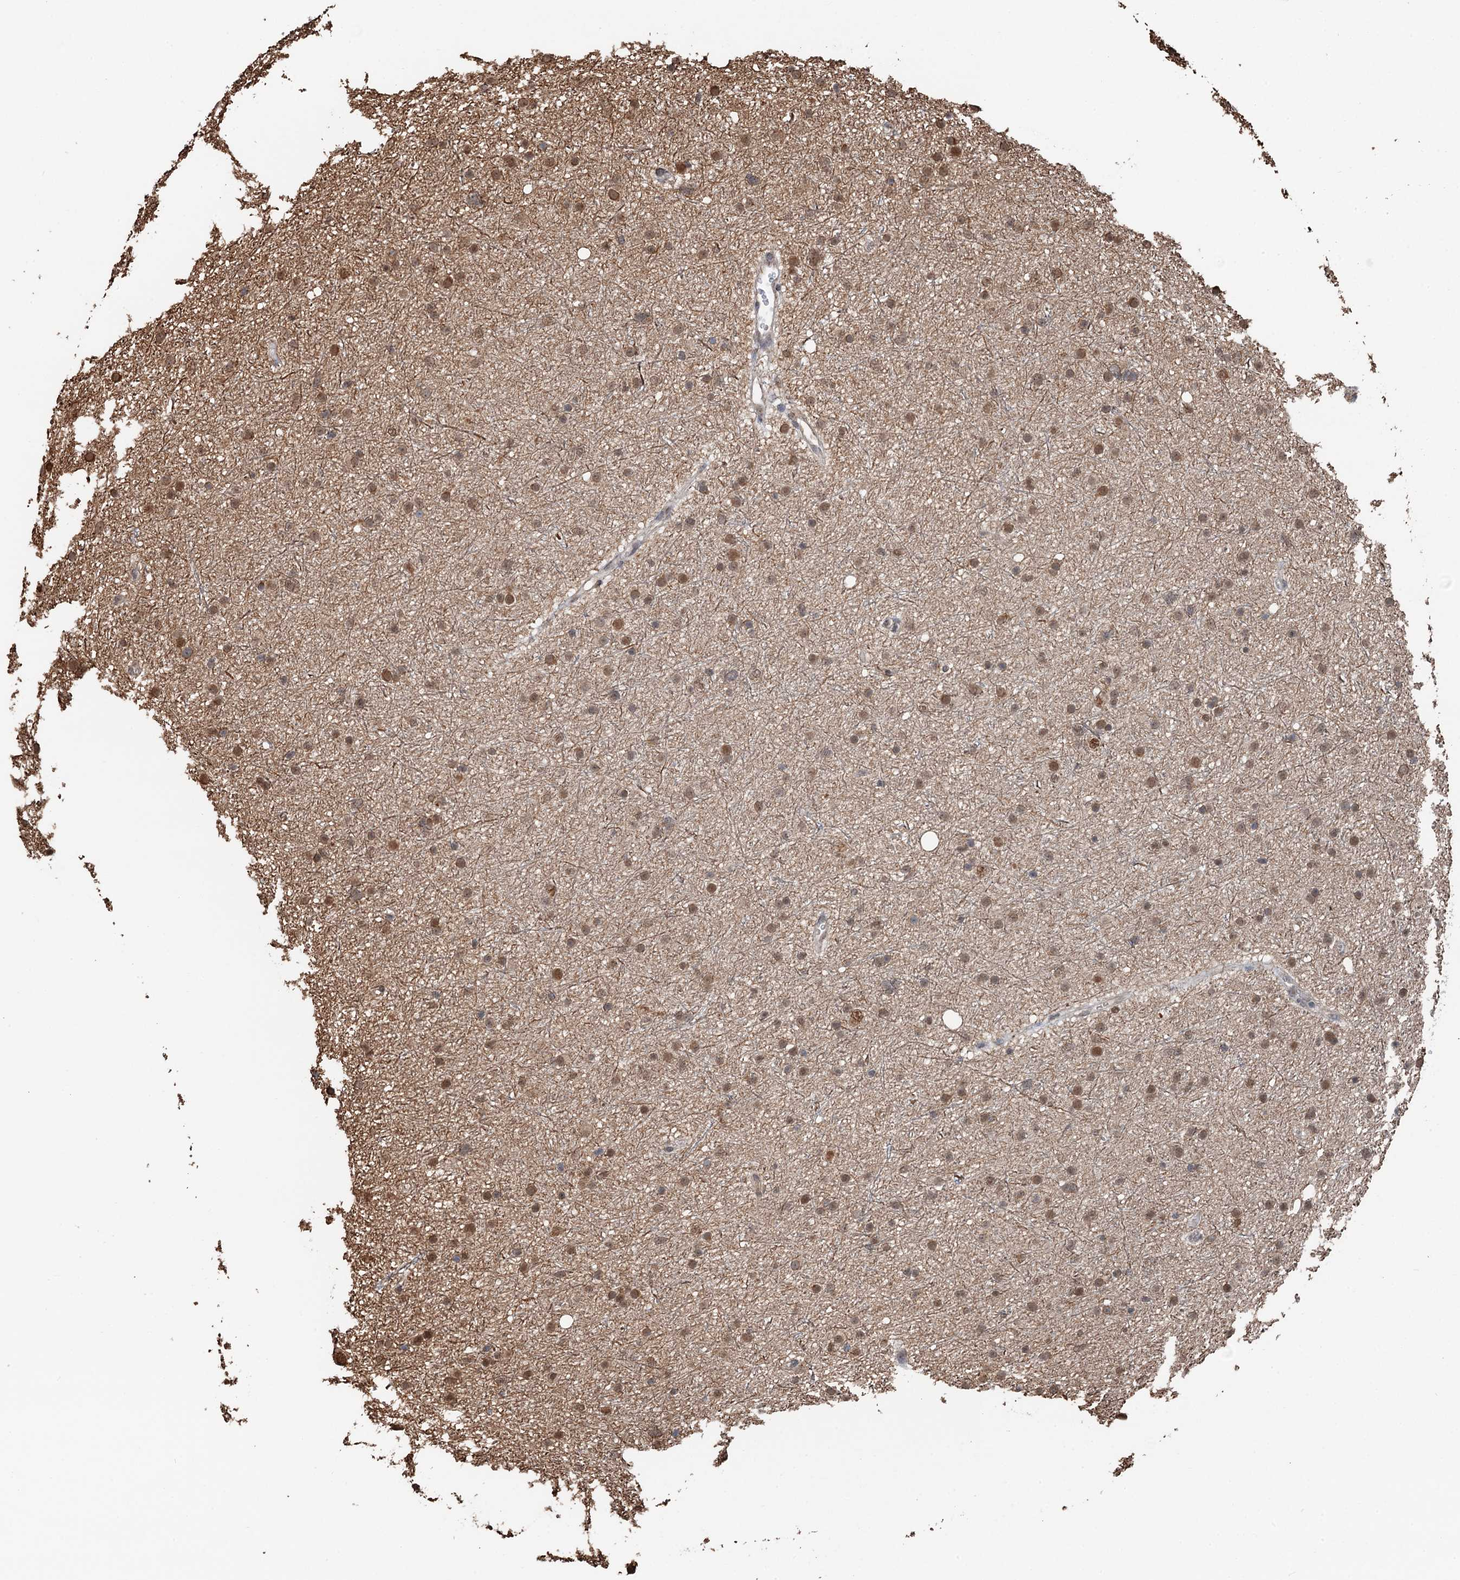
{"staining": {"intensity": "moderate", "quantity": ">75%", "location": "cytoplasmic/membranous,nuclear"}, "tissue": "glioma", "cell_type": "Tumor cells", "image_type": "cancer", "snomed": [{"axis": "morphology", "description": "Glioma, malignant, Low grade"}, {"axis": "topography", "description": "Cerebral cortex"}], "caption": "Brown immunohistochemical staining in low-grade glioma (malignant) shows moderate cytoplasmic/membranous and nuclear positivity in about >75% of tumor cells.", "gene": "CFDP1", "patient": {"sex": "female", "age": 39}}